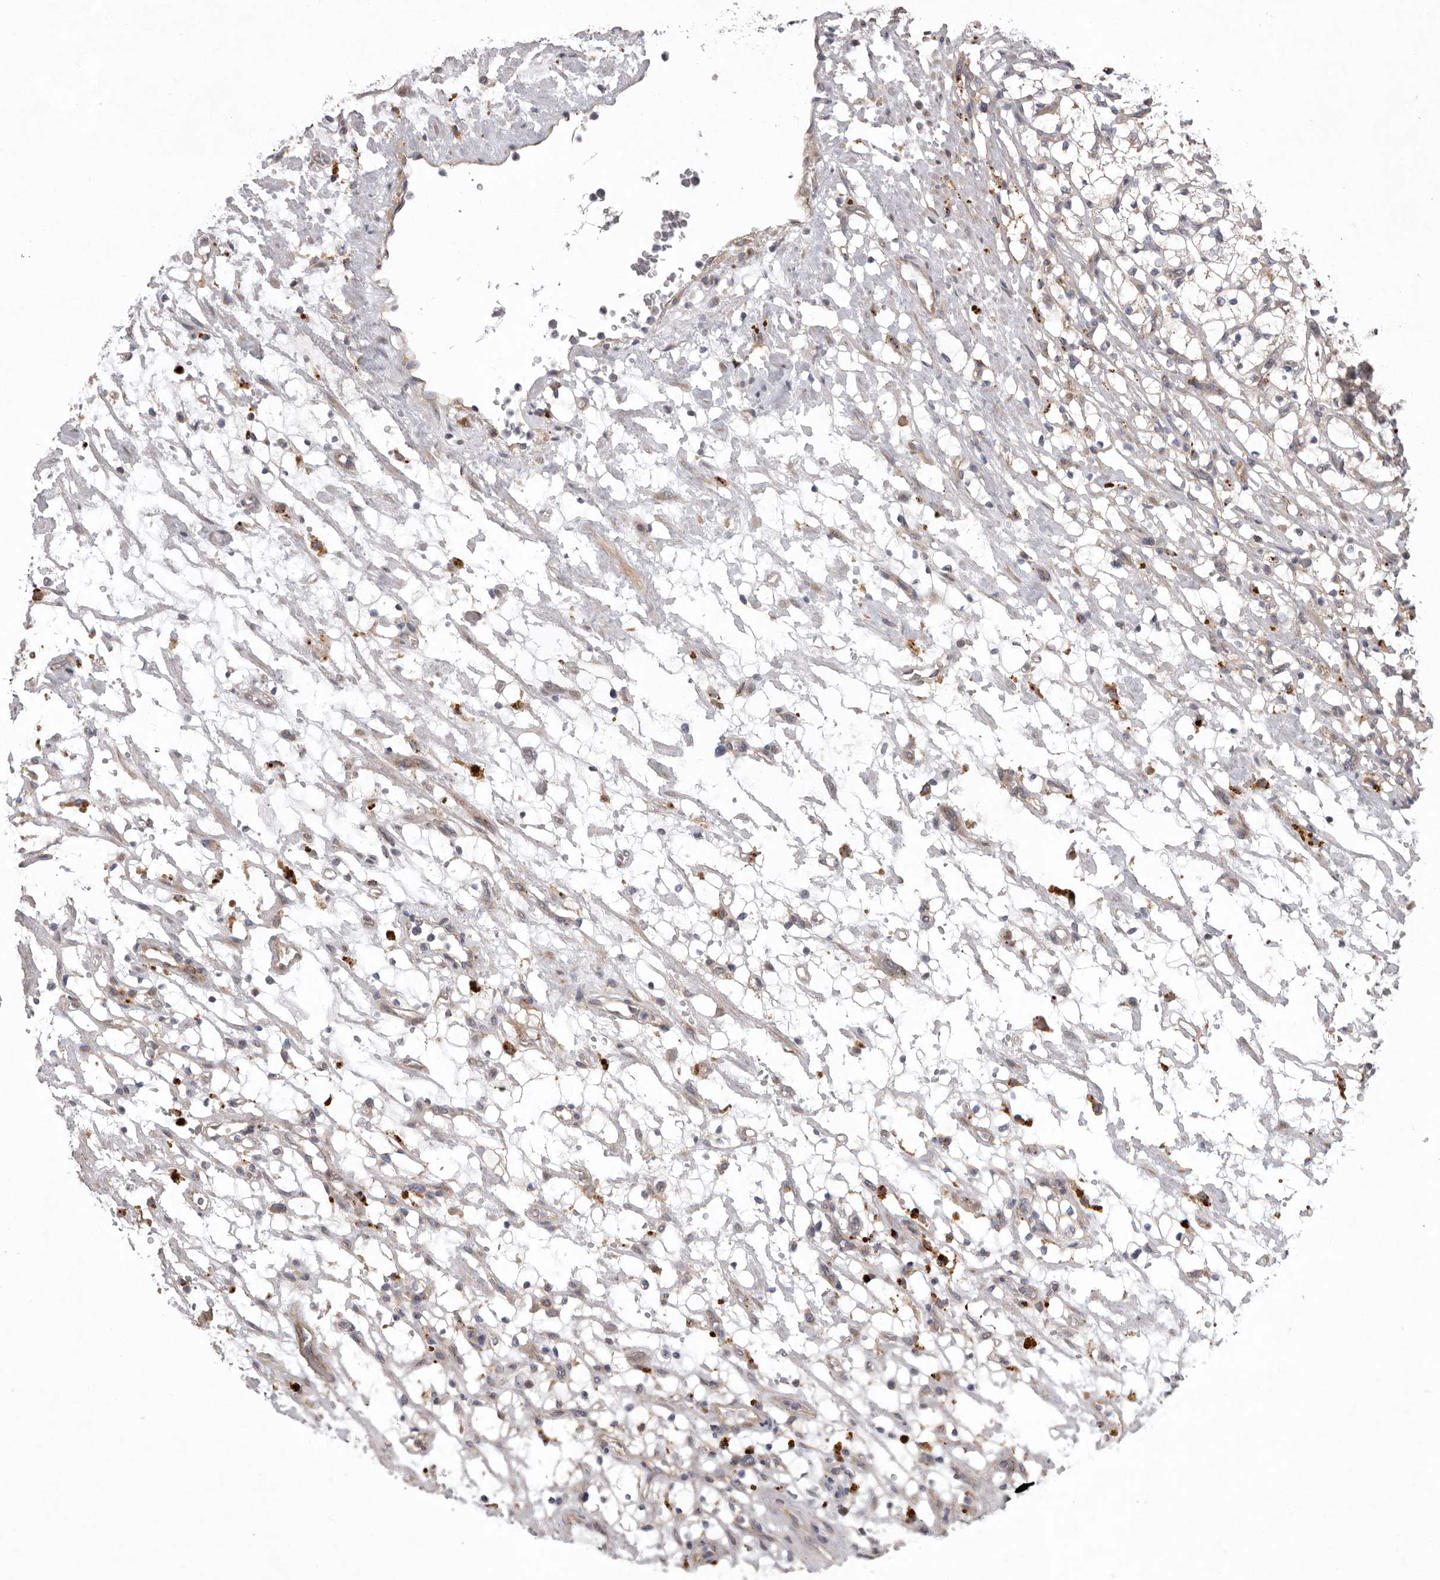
{"staining": {"intensity": "negative", "quantity": "none", "location": "none"}, "tissue": "renal cancer", "cell_type": "Tumor cells", "image_type": "cancer", "snomed": [{"axis": "morphology", "description": "Adenocarcinoma, NOS"}, {"axis": "topography", "description": "Kidney"}], "caption": "There is no significant expression in tumor cells of adenocarcinoma (renal).", "gene": "WDR47", "patient": {"sex": "female", "age": 69}}